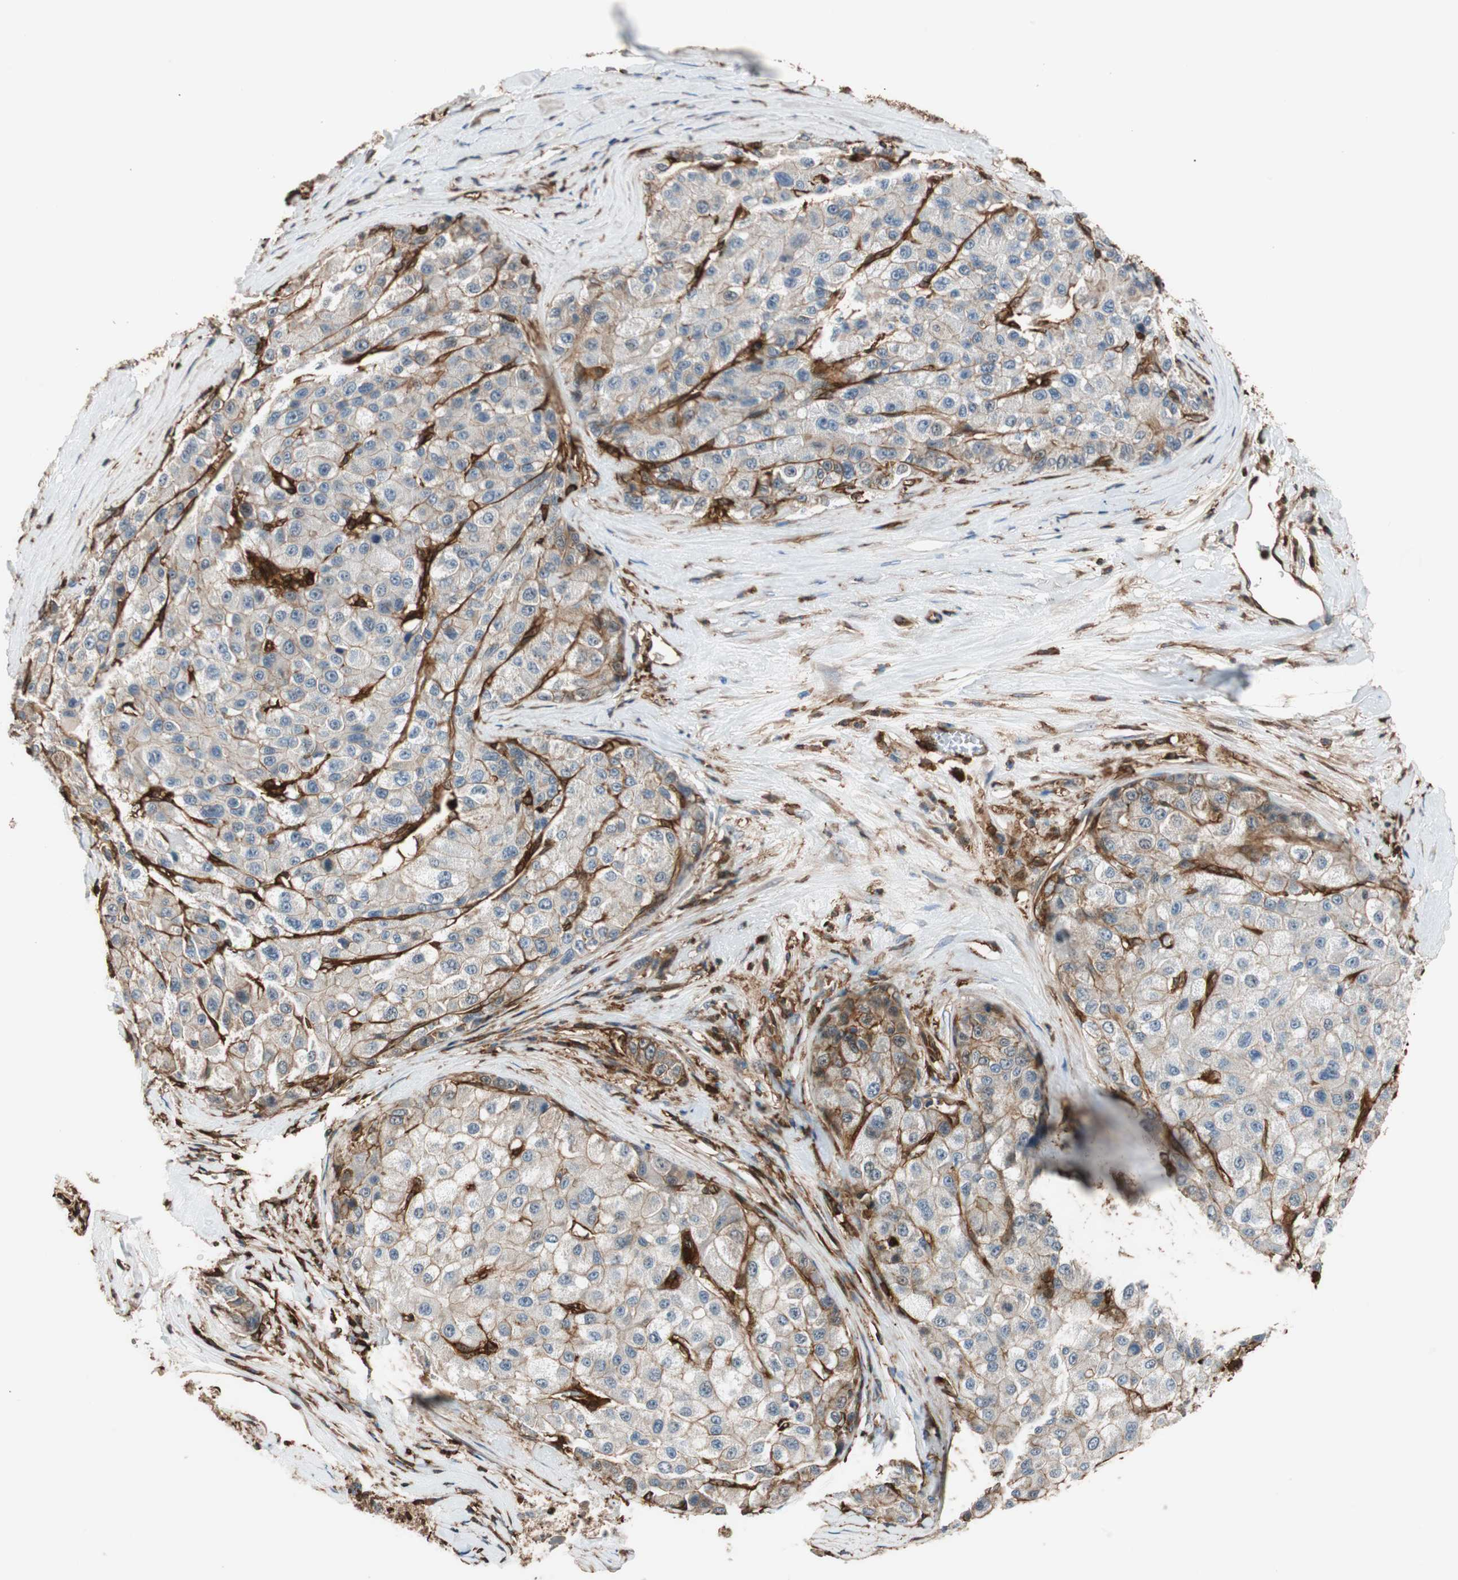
{"staining": {"intensity": "moderate", "quantity": ">75%", "location": "cytoplasmic/membranous"}, "tissue": "liver cancer", "cell_type": "Tumor cells", "image_type": "cancer", "snomed": [{"axis": "morphology", "description": "Carcinoma, Hepatocellular, NOS"}, {"axis": "topography", "description": "Liver"}], "caption": "High-power microscopy captured an immunohistochemistry (IHC) image of liver cancer, revealing moderate cytoplasmic/membranous staining in about >75% of tumor cells.", "gene": "VASP", "patient": {"sex": "male", "age": 80}}